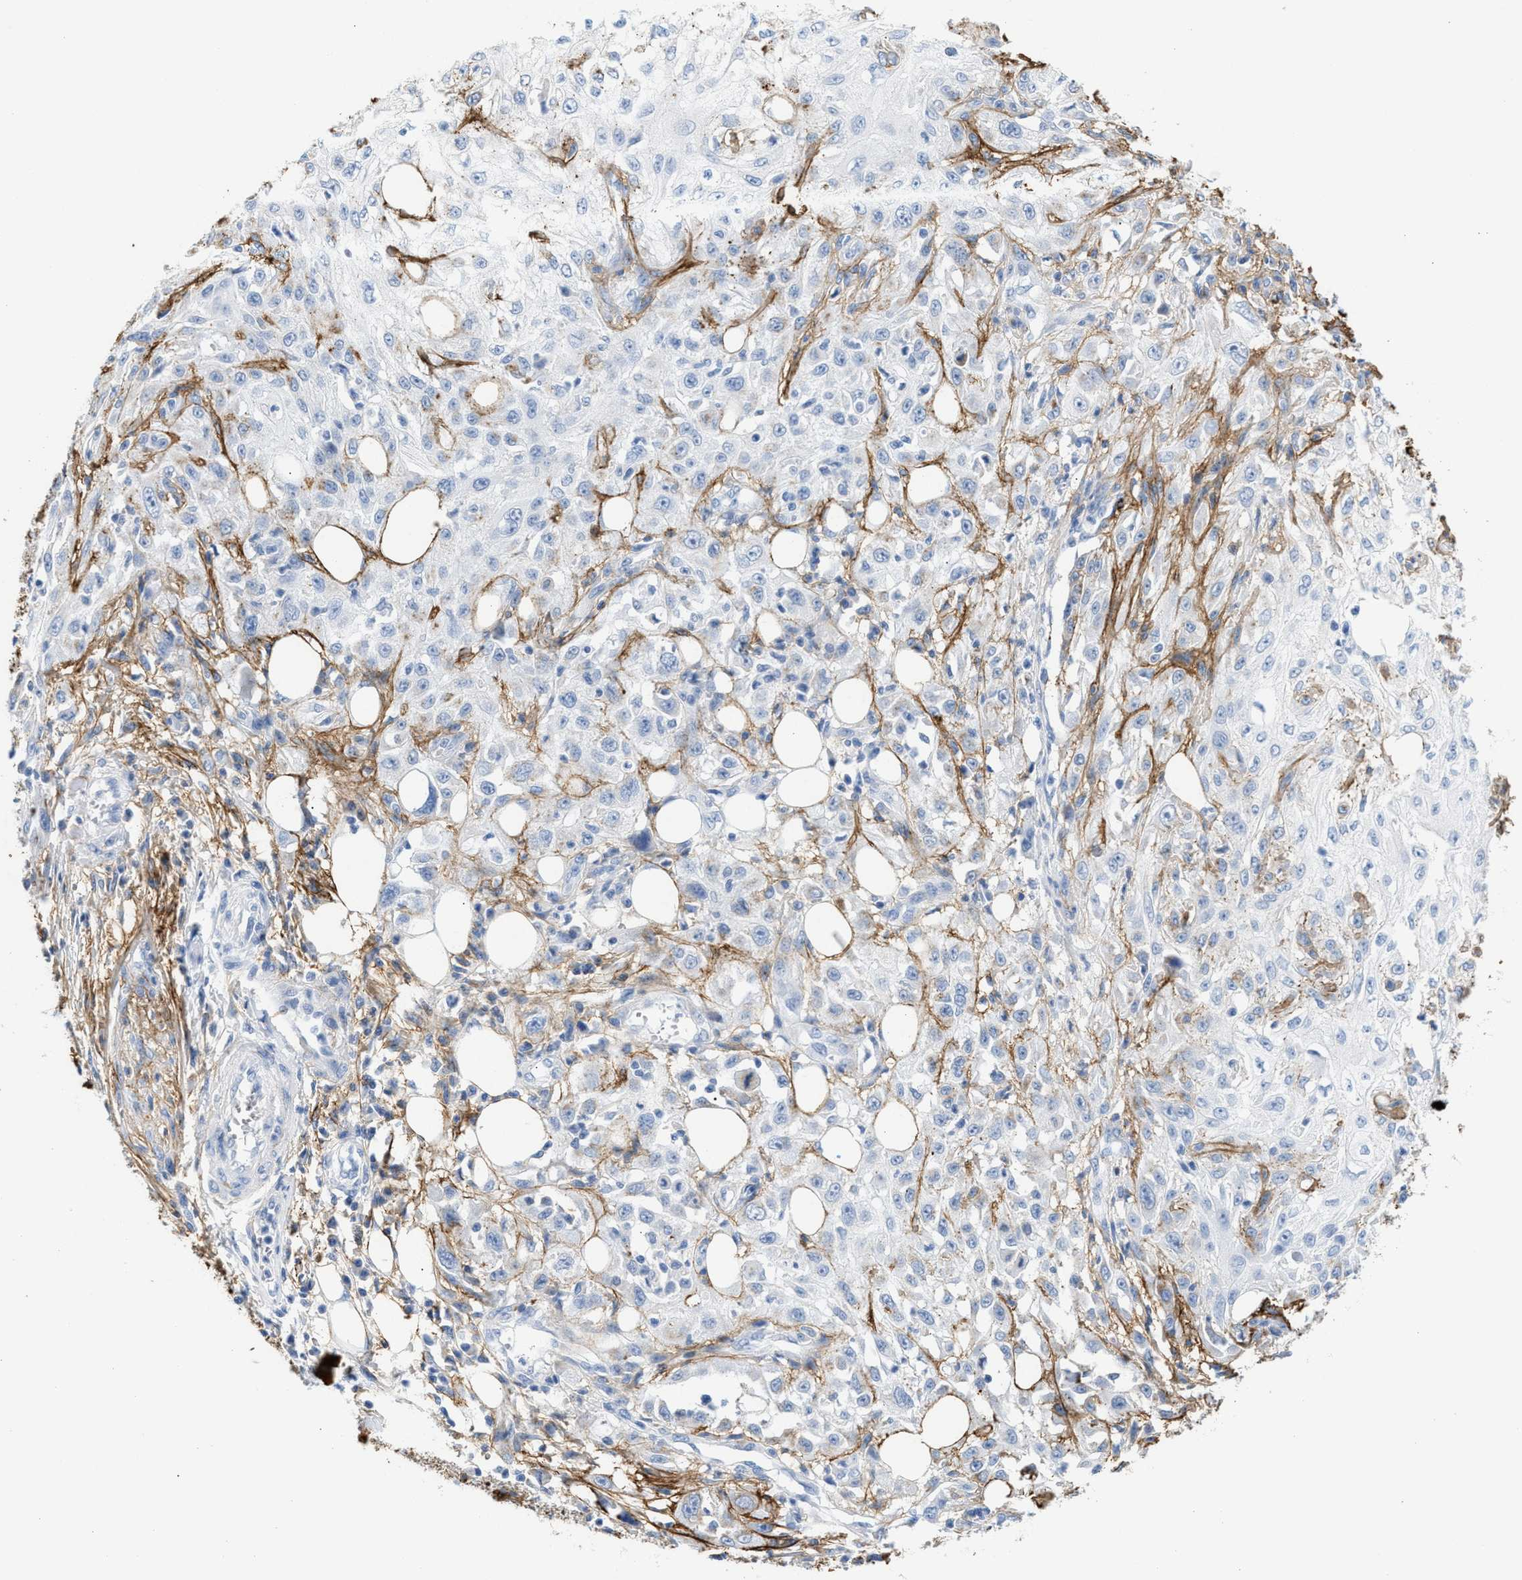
{"staining": {"intensity": "negative", "quantity": "none", "location": "none"}, "tissue": "skin cancer", "cell_type": "Tumor cells", "image_type": "cancer", "snomed": [{"axis": "morphology", "description": "Squamous cell carcinoma, NOS"}, {"axis": "topography", "description": "Skin"}], "caption": "IHC image of neoplastic tissue: human squamous cell carcinoma (skin) stained with DAB exhibits no significant protein expression in tumor cells.", "gene": "TNR", "patient": {"sex": "male", "age": 75}}